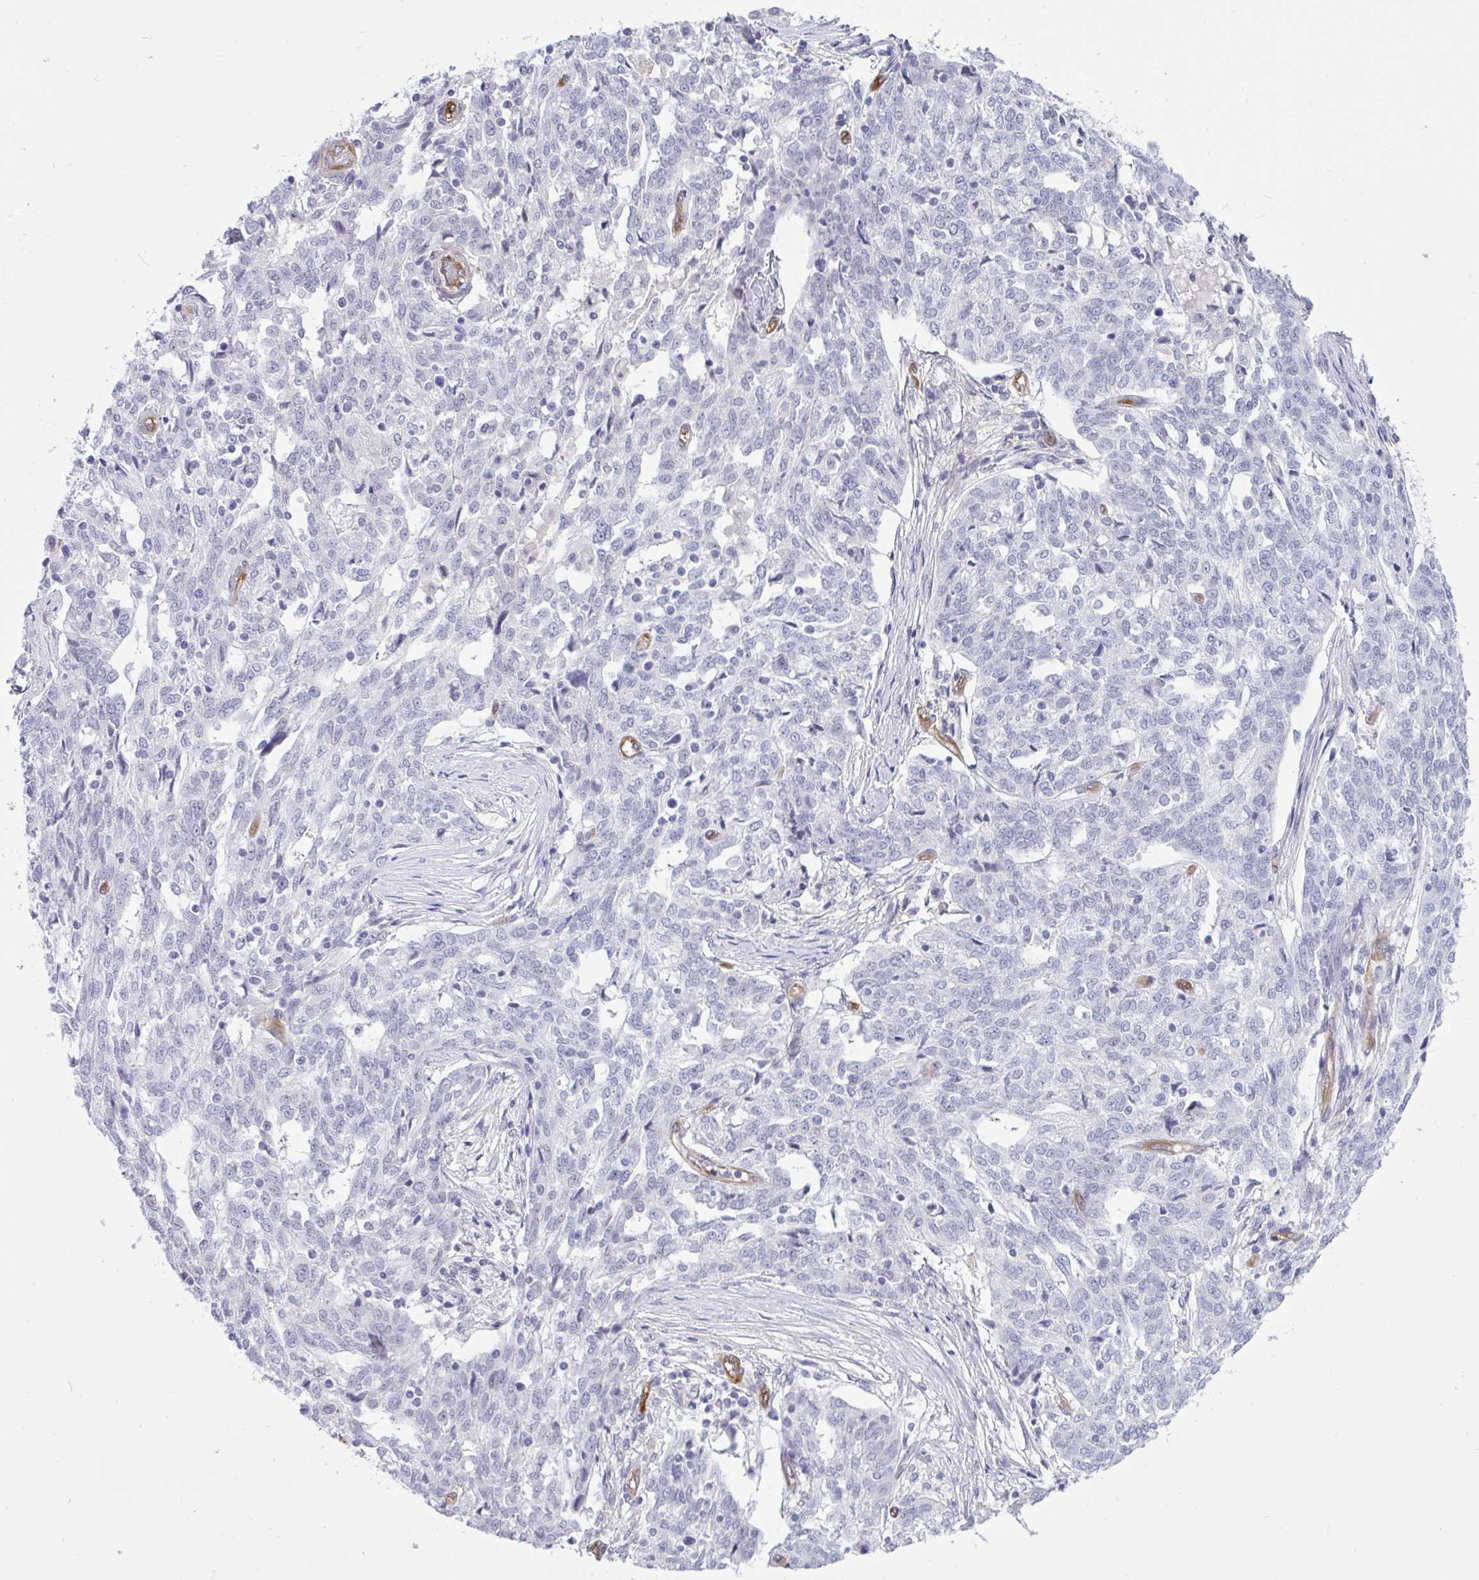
{"staining": {"intensity": "negative", "quantity": "none", "location": "none"}, "tissue": "ovarian cancer", "cell_type": "Tumor cells", "image_type": "cancer", "snomed": [{"axis": "morphology", "description": "Cystadenocarcinoma, serous, NOS"}, {"axis": "topography", "description": "Ovary"}], "caption": "Immunohistochemistry image of human ovarian cancer stained for a protein (brown), which reveals no expression in tumor cells.", "gene": "EML1", "patient": {"sex": "female", "age": 67}}